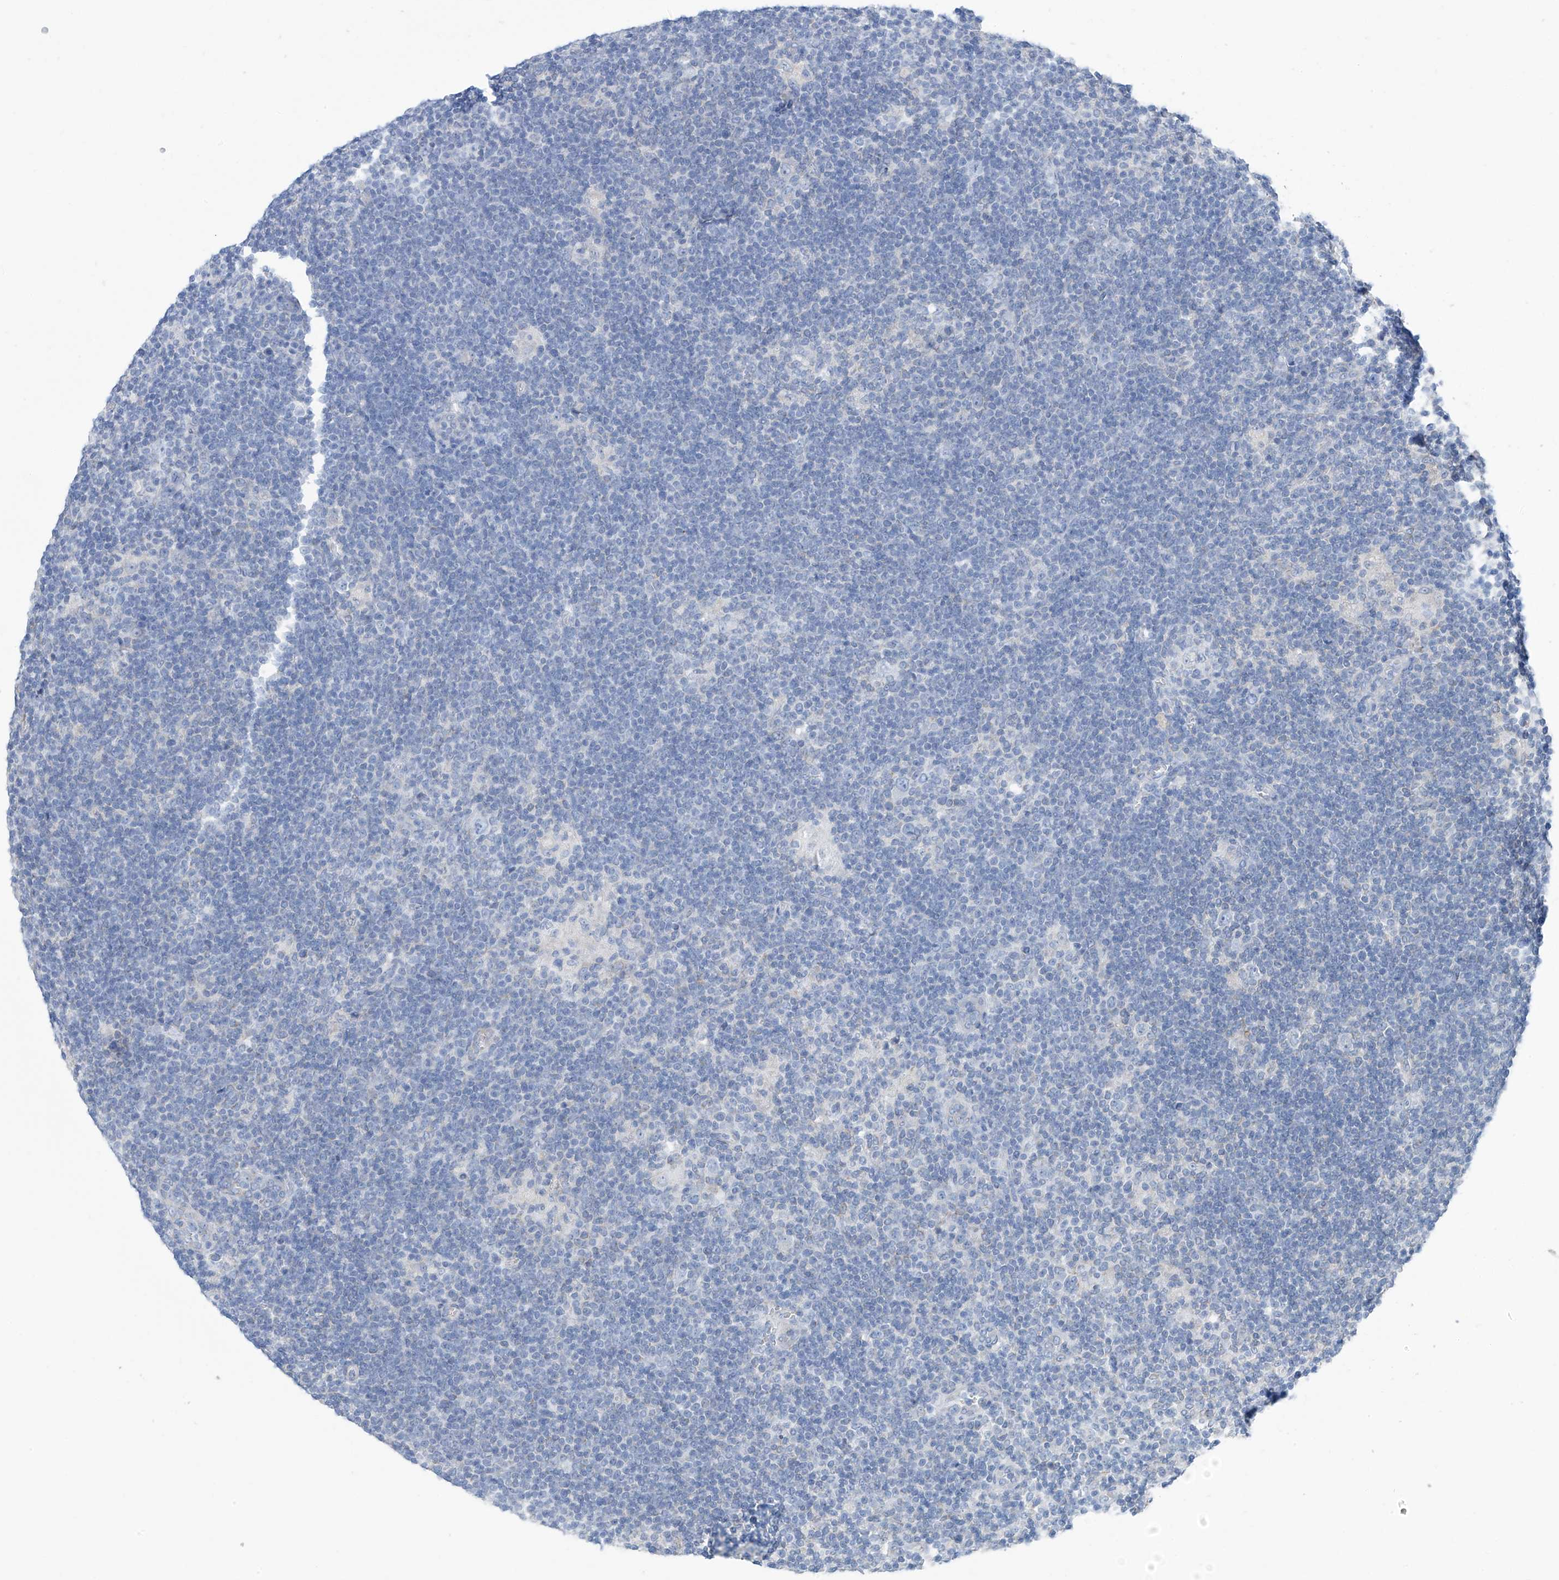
{"staining": {"intensity": "negative", "quantity": "none", "location": "none"}, "tissue": "lymphoma", "cell_type": "Tumor cells", "image_type": "cancer", "snomed": [{"axis": "morphology", "description": "Hodgkin's disease, NOS"}, {"axis": "topography", "description": "Lymph node"}], "caption": "Photomicrograph shows no significant protein expression in tumor cells of Hodgkin's disease.", "gene": "RCN2", "patient": {"sex": "female", "age": 57}}